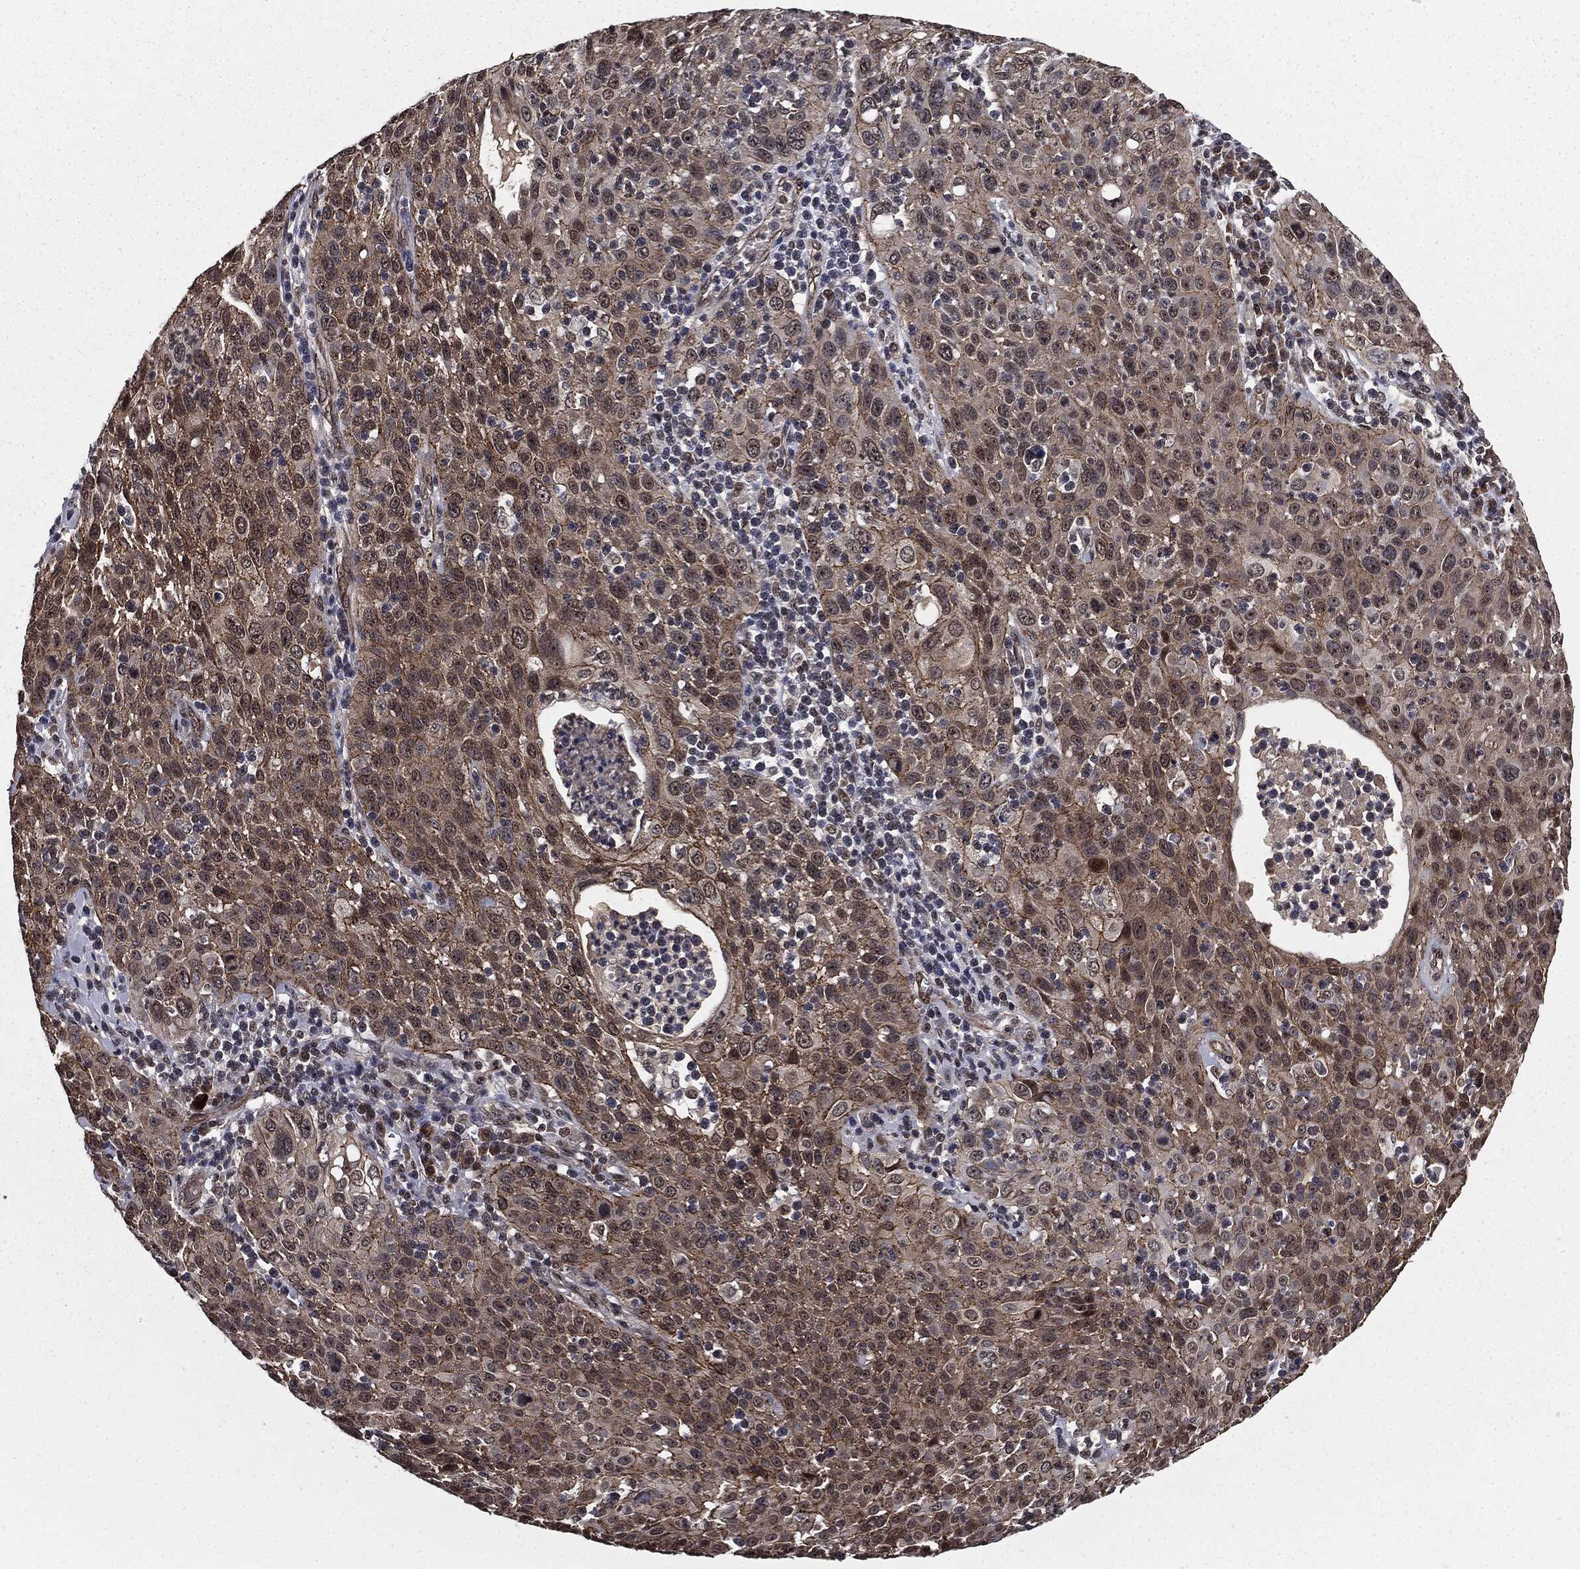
{"staining": {"intensity": "moderate", "quantity": "<25%", "location": "cytoplasmic/membranous"}, "tissue": "cervical cancer", "cell_type": "Tumor cells", "image_type": "cancer", "snomed": [{"axis": "morphology", "description": "Squamous cell carcinoma, NOS"}, {"axis": "topography", "description": "Cervix"}], "caption": "Human cervical squamous cell carcinoma stained with a brown dye reveals moderate cytoplasmic/membranous positive expression in about <25% of tumor cells.", "gene": "PTPA", "patient": {"sex": "female", "age": 26}}